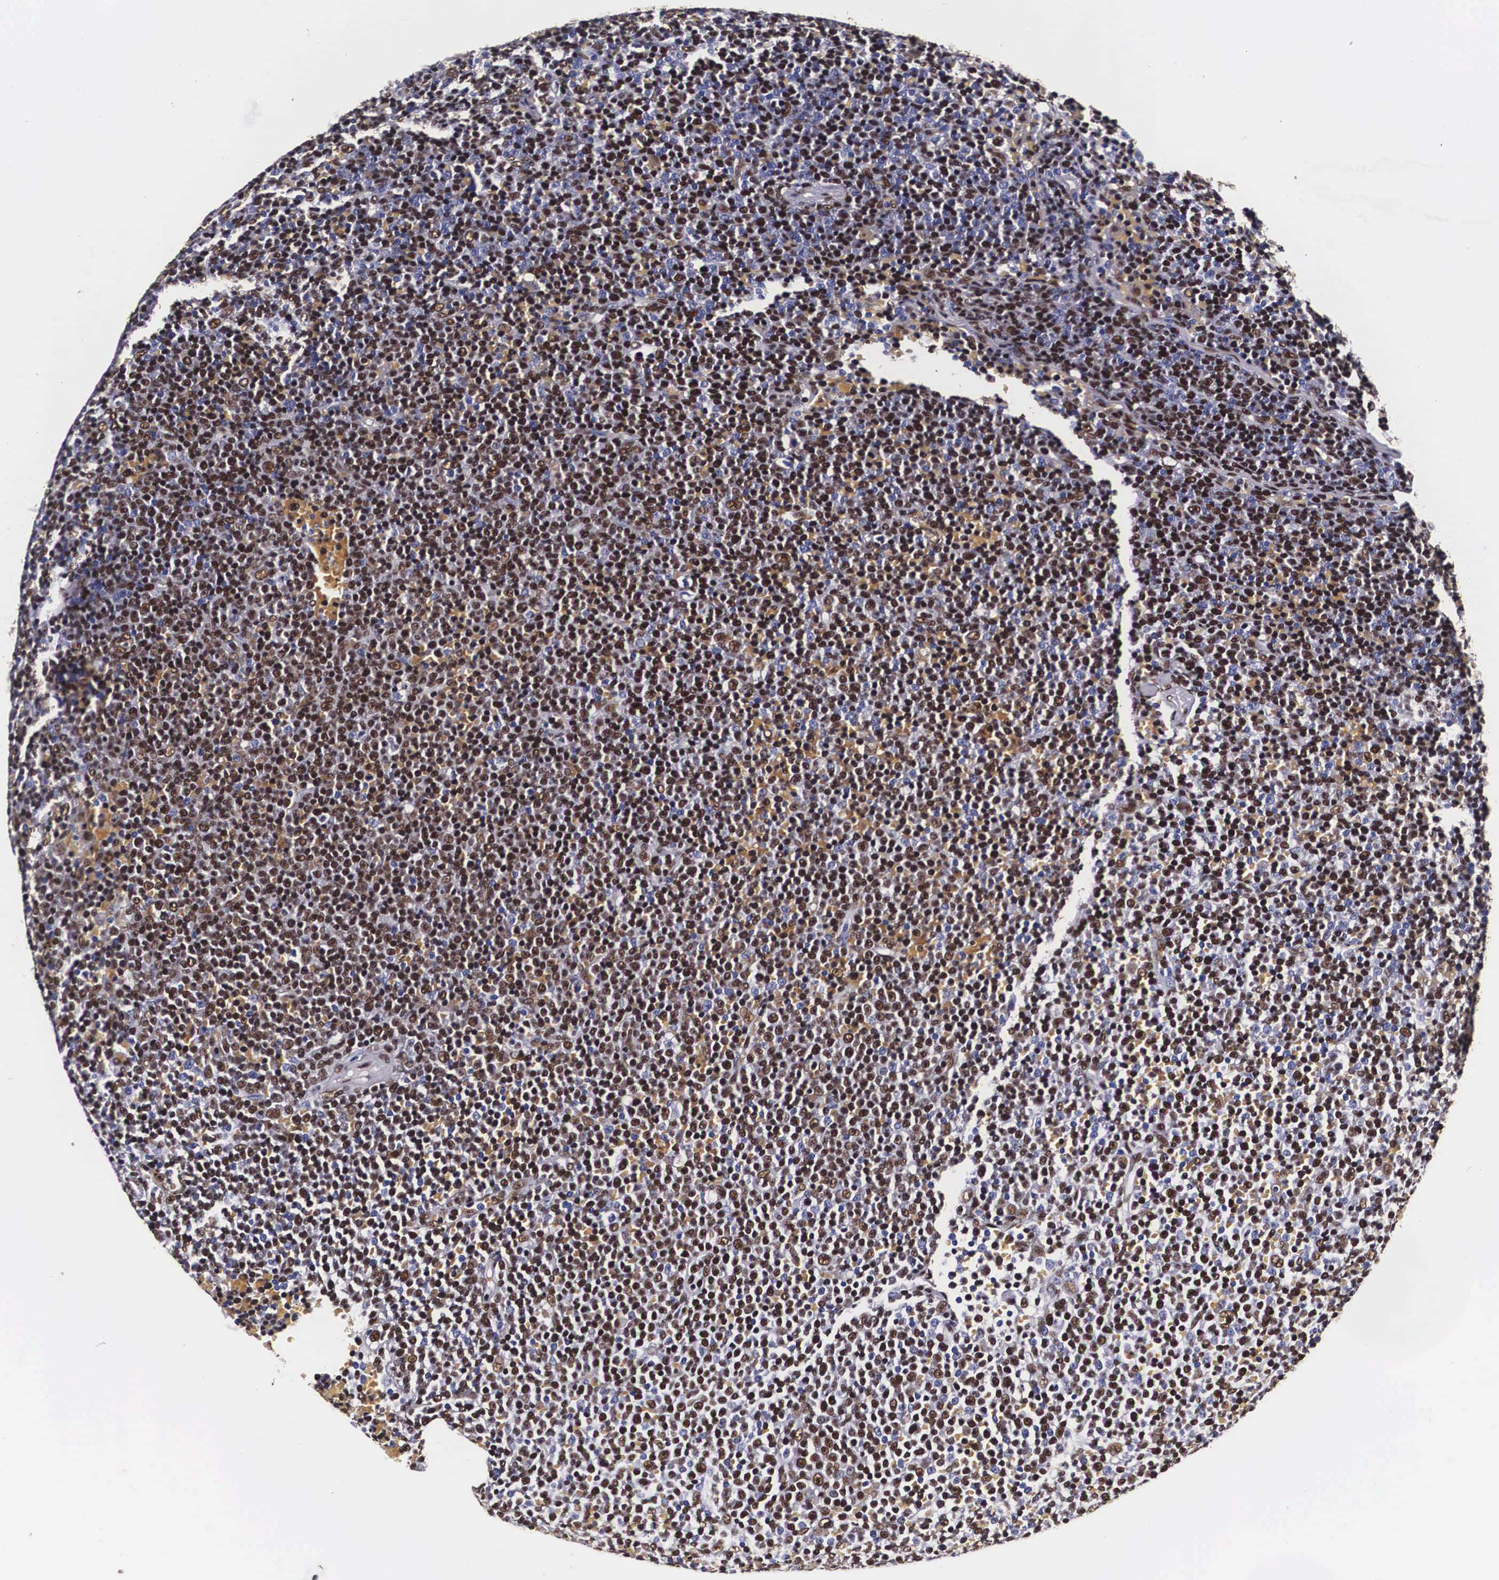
{"staining": {"intensity": "strong", "quantity": "25%-75%", "location": "nuclear"}, "tissue": "lymphoma", "cell_type": "Tumor cells", "image_type": "cancer", "snomed": [{"axis": "morphology", "description": "Malignant lymphoma, non-Hodgkin's type, Low grade"}, {"axis": "topography", "description": "Lymph node"}], "caption": "Immunohistochemistry (IHC) (DAB) staining of human lymphoma demonstrates strong nuclear protein staining in about 25%-75% of tumor cells.", "gene": "PABPN1", "patient": {"sex": "male", "age": 50}}